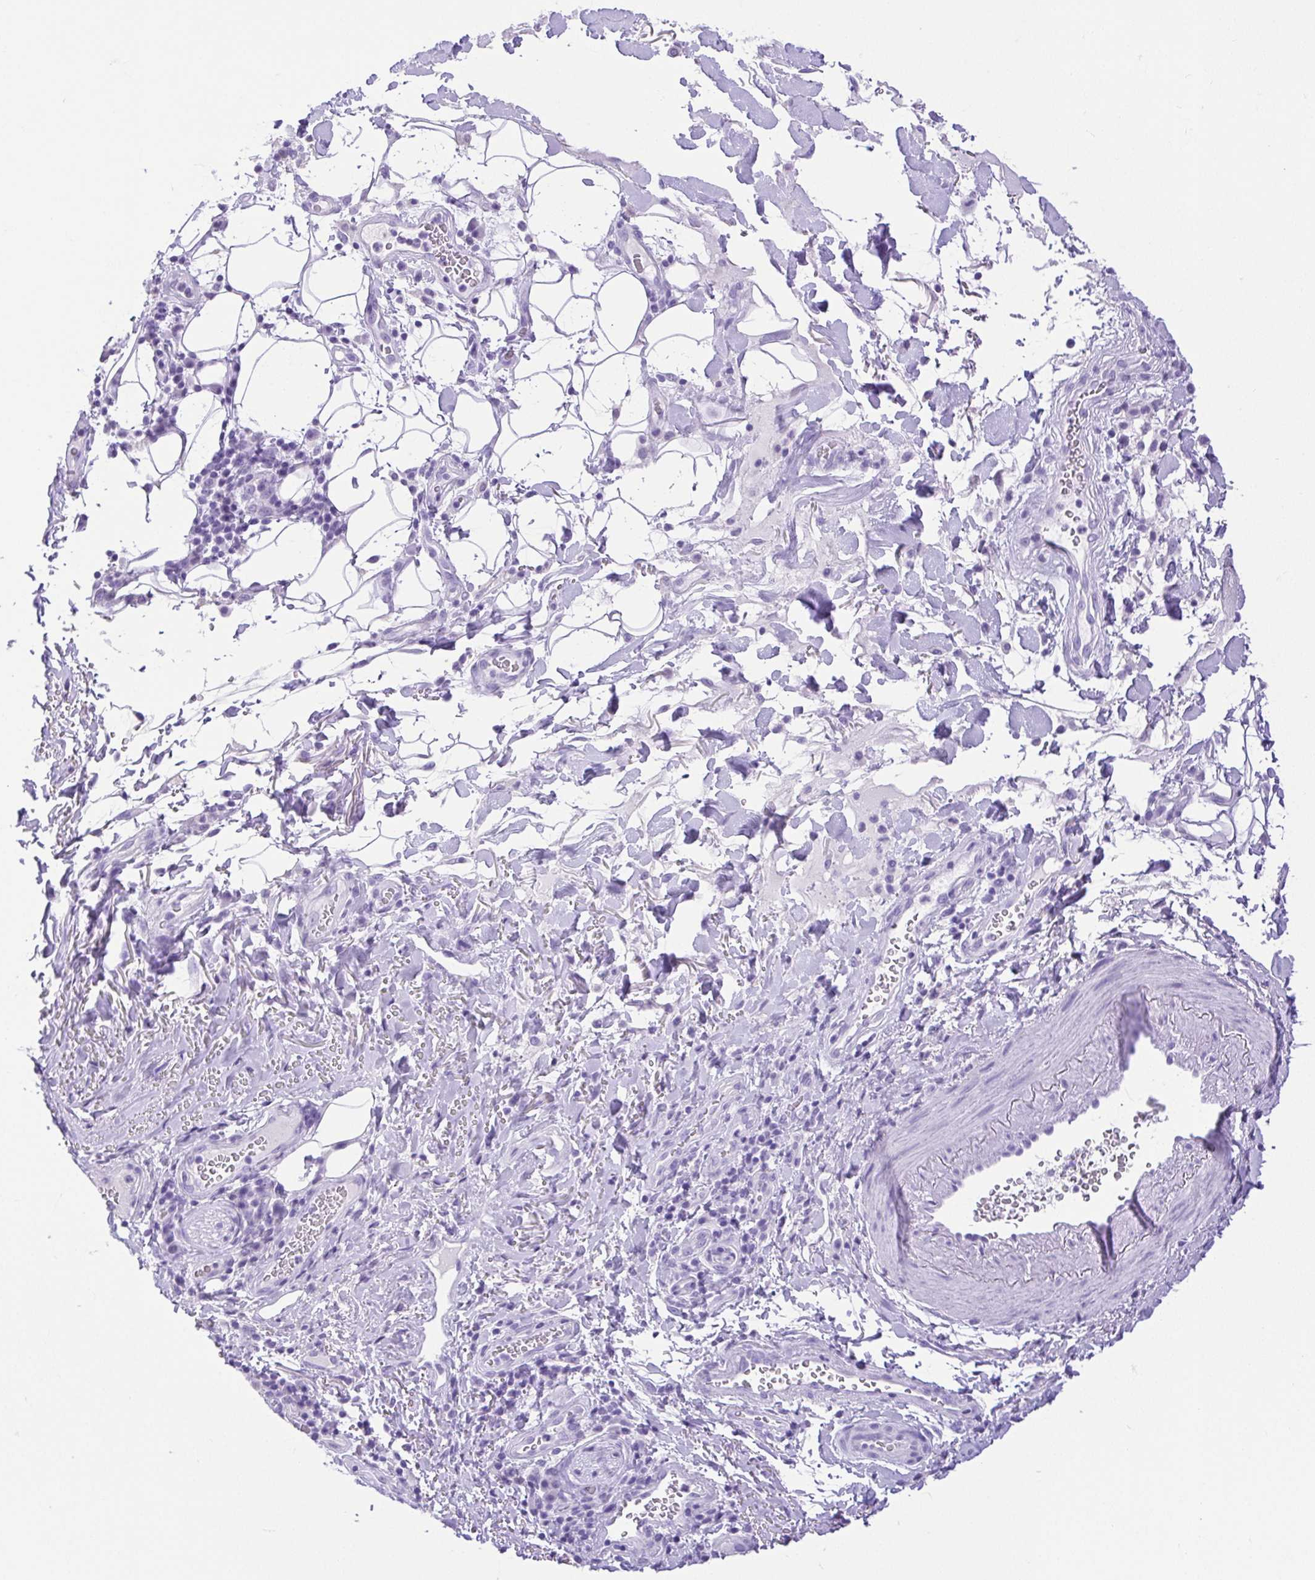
{"staining": {"intensity": "negative", "quantity": "none", "location": "none"}, "tissue": "bronchus", "cell_type": "Respiratory epithelial cells", "image_type": "normal", "snomed": [{"axis": "morphology", "description": "Normal tissue, NOS"}, {"axis": "topography", "description": "Lymph node"}, {"axis": "topography", "description": "Bronchus"}], "caption": "Immunohistochemistry (IHC) of normal human bronchus reveals no expression in respiratory epithelial cells. (Brightfield microscopy of DAB immunohistochemistry (IHC) at high magnification).", "gene": "CDSN", "patient": {"sex": "male", "age": 56}}